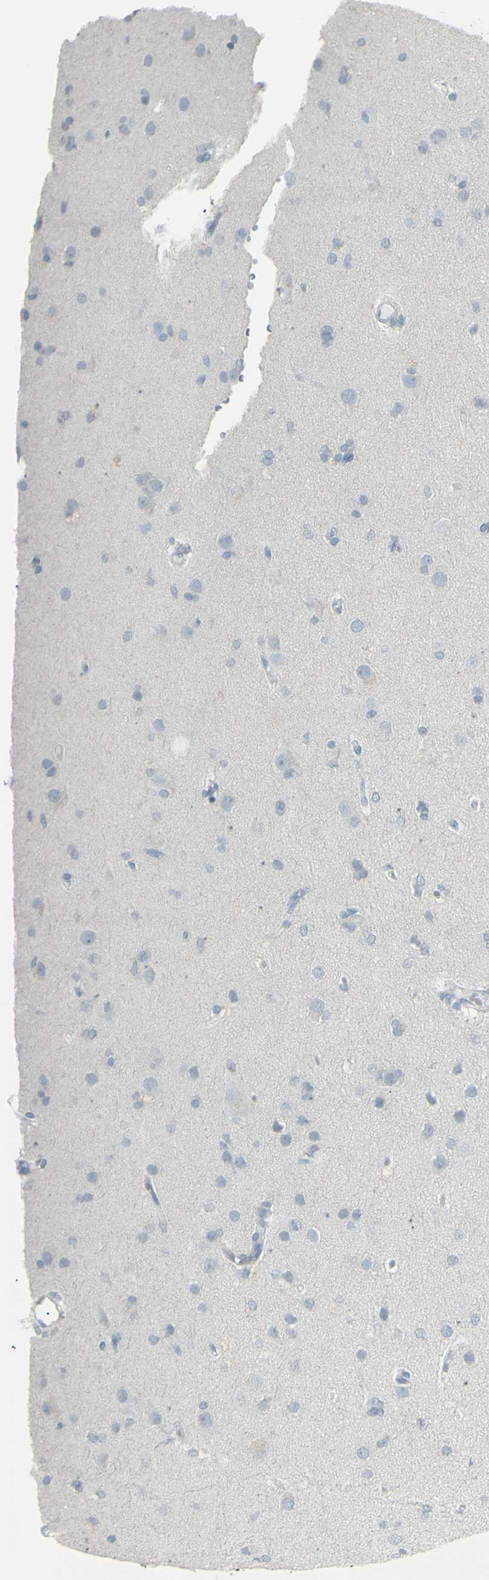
{"staining": {"intensity": "negative", "quantity": "none", "location": "none"}, "tissue": "glioma", "cell_type": "Tumor cells", "image_type": "cancer", "snomed": [{"axis": "morphology", "description": "Glioma, malignant, High grade"}, {"axis": "topography", "description": "Brain"}], "caption": "Tumor cells are negative for brown protein staining in glioma.", "gene": "YBX2", "patient": {"sex": "female", "age": 59}}